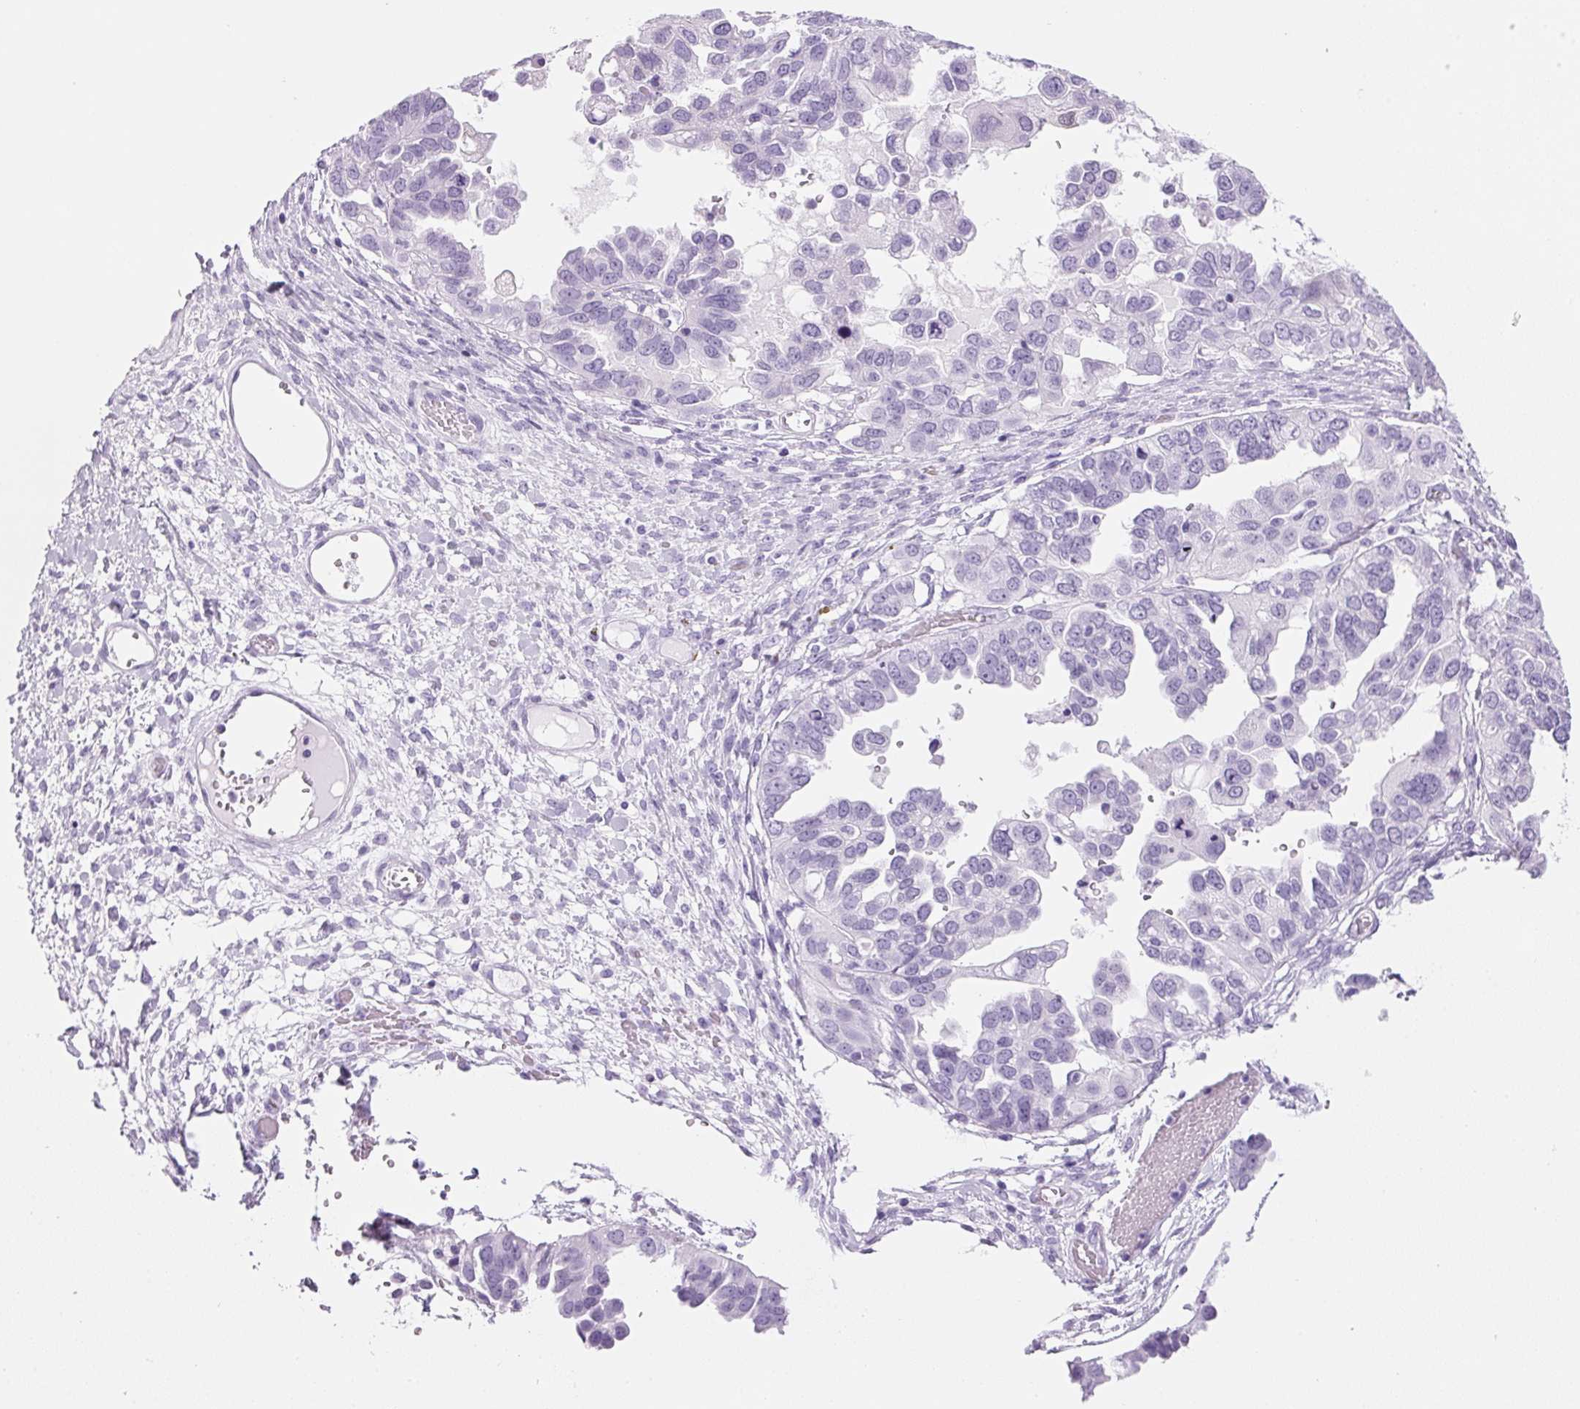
{"staining": {"intensity": "negative", "quantity": "none", "location": "none"}, "tissue": "ovarian cancer", "cell_type": "Tumor cells", "image_type": "cancer", "snomed": [{"axis": "morphology", "description": "Cystadenocarcinoma, serous, NOS"}, {"axis": "topography", "description": "Ovary"}], "caption": "This is a histopathology image of immunohistochemistry (IHC) staining of ovarian serous cystadenocarcinoma, which shows no staining in tumor cells. Brightfield microscopy of immunohistochemistry (IHC) stained with DAB (brown) and hematoxylin (blue), captured at high magnification.", "gene": "PPP1R1A", "patient": {"sex": "female", "age": 53}}